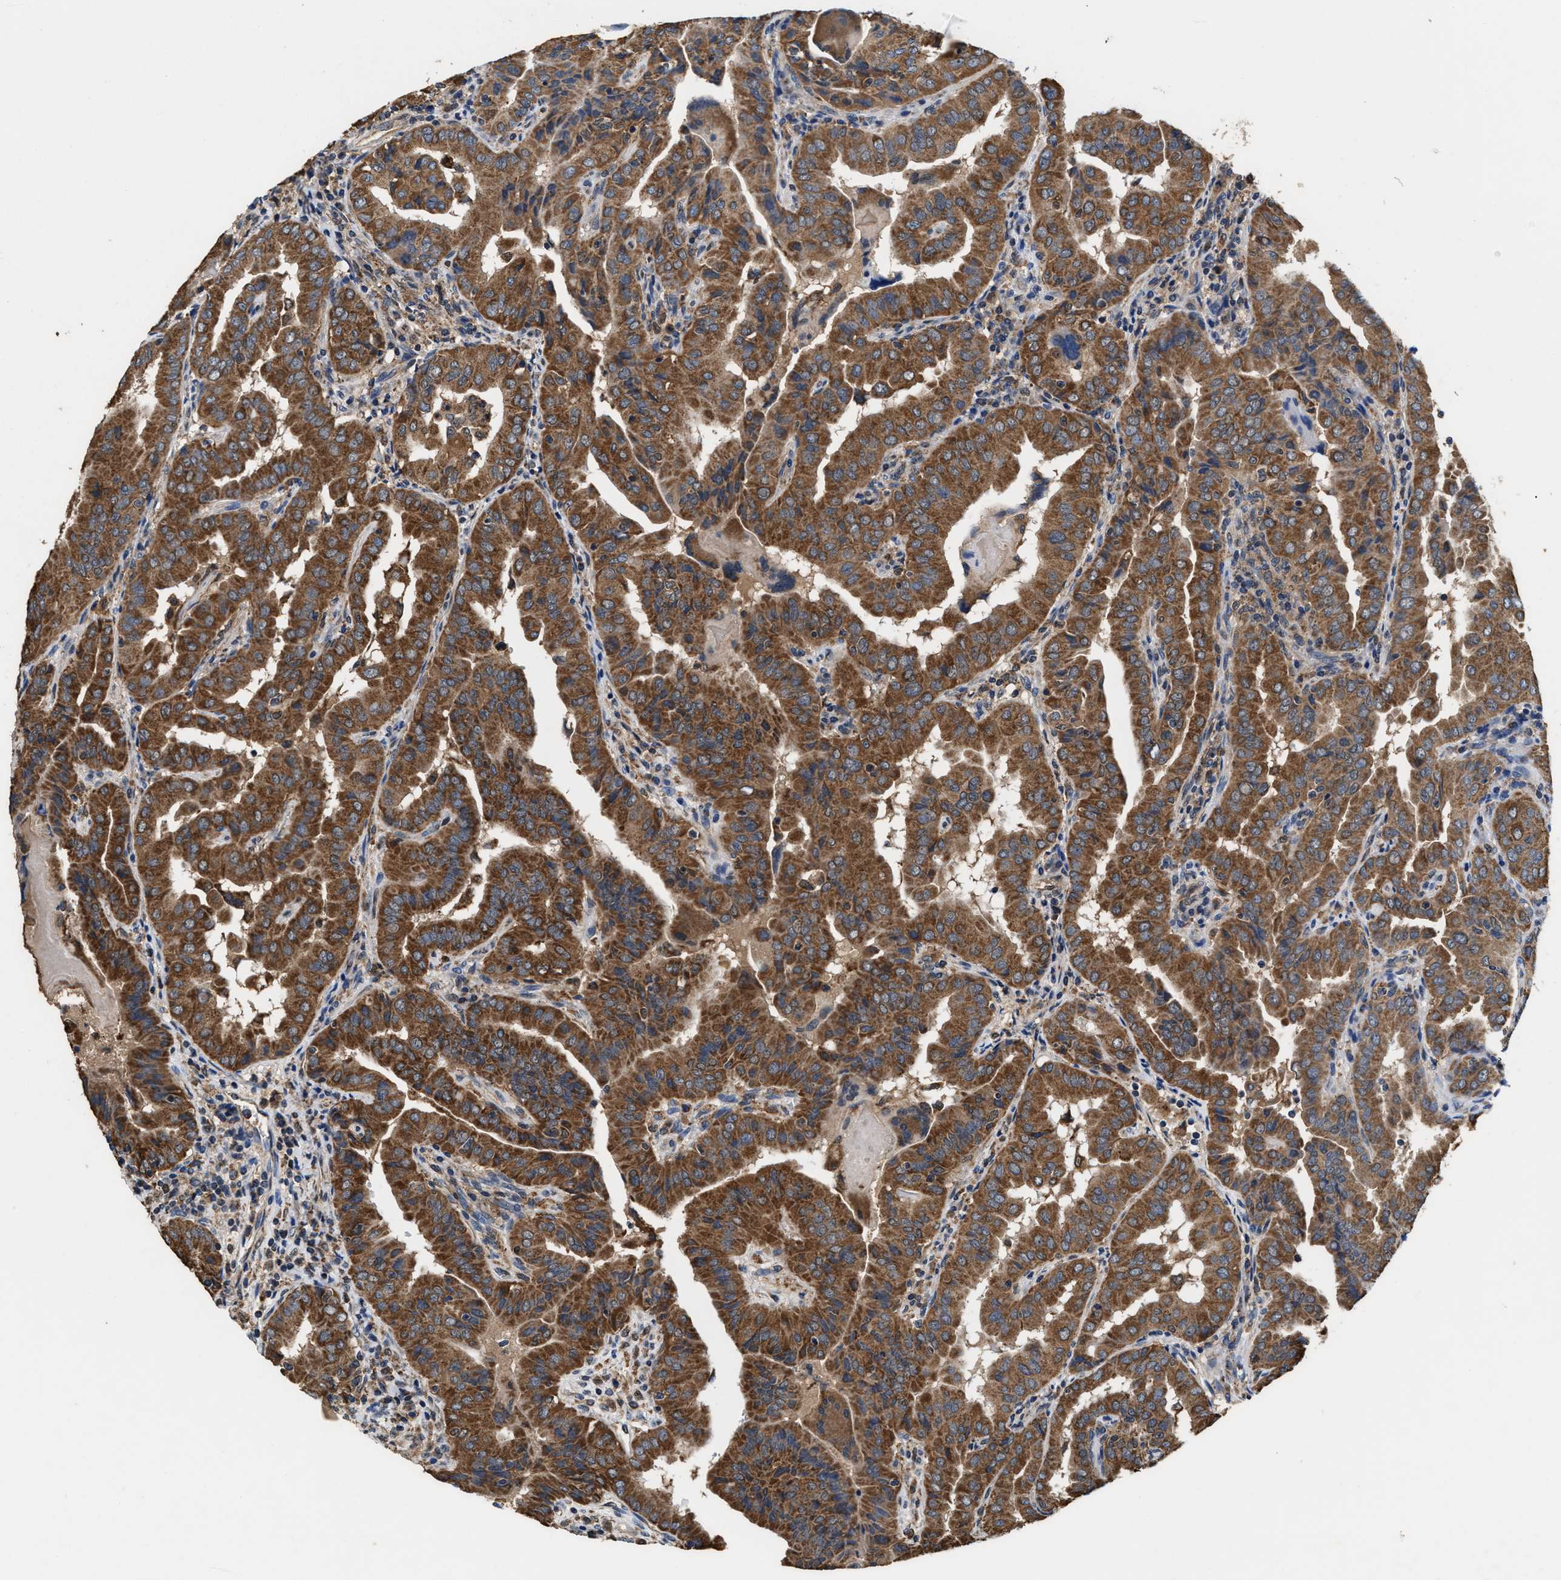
{"staining": {"intensity": "strong", "quantity": ">75%", "location": "cytoplasmic/membranous"}, "tissue": "thyroid cancer", "cell_type": "Tumor cells", "image_type": "cancer", "snomed": [{"axis": "morphology", "description": "Papillary adenocarcinoma, NOS"}, {"axis": "topography", "description": "Thyroid gland"}], "caption": "Immunohistochemical staining of thyroid papillary adenocarcinoma shows high levels of strong cytoplasmic/membranous staining in about >75% of tumor cells.", "gene": "ACLY", "patient": {"sex": "male", "age": 33}}